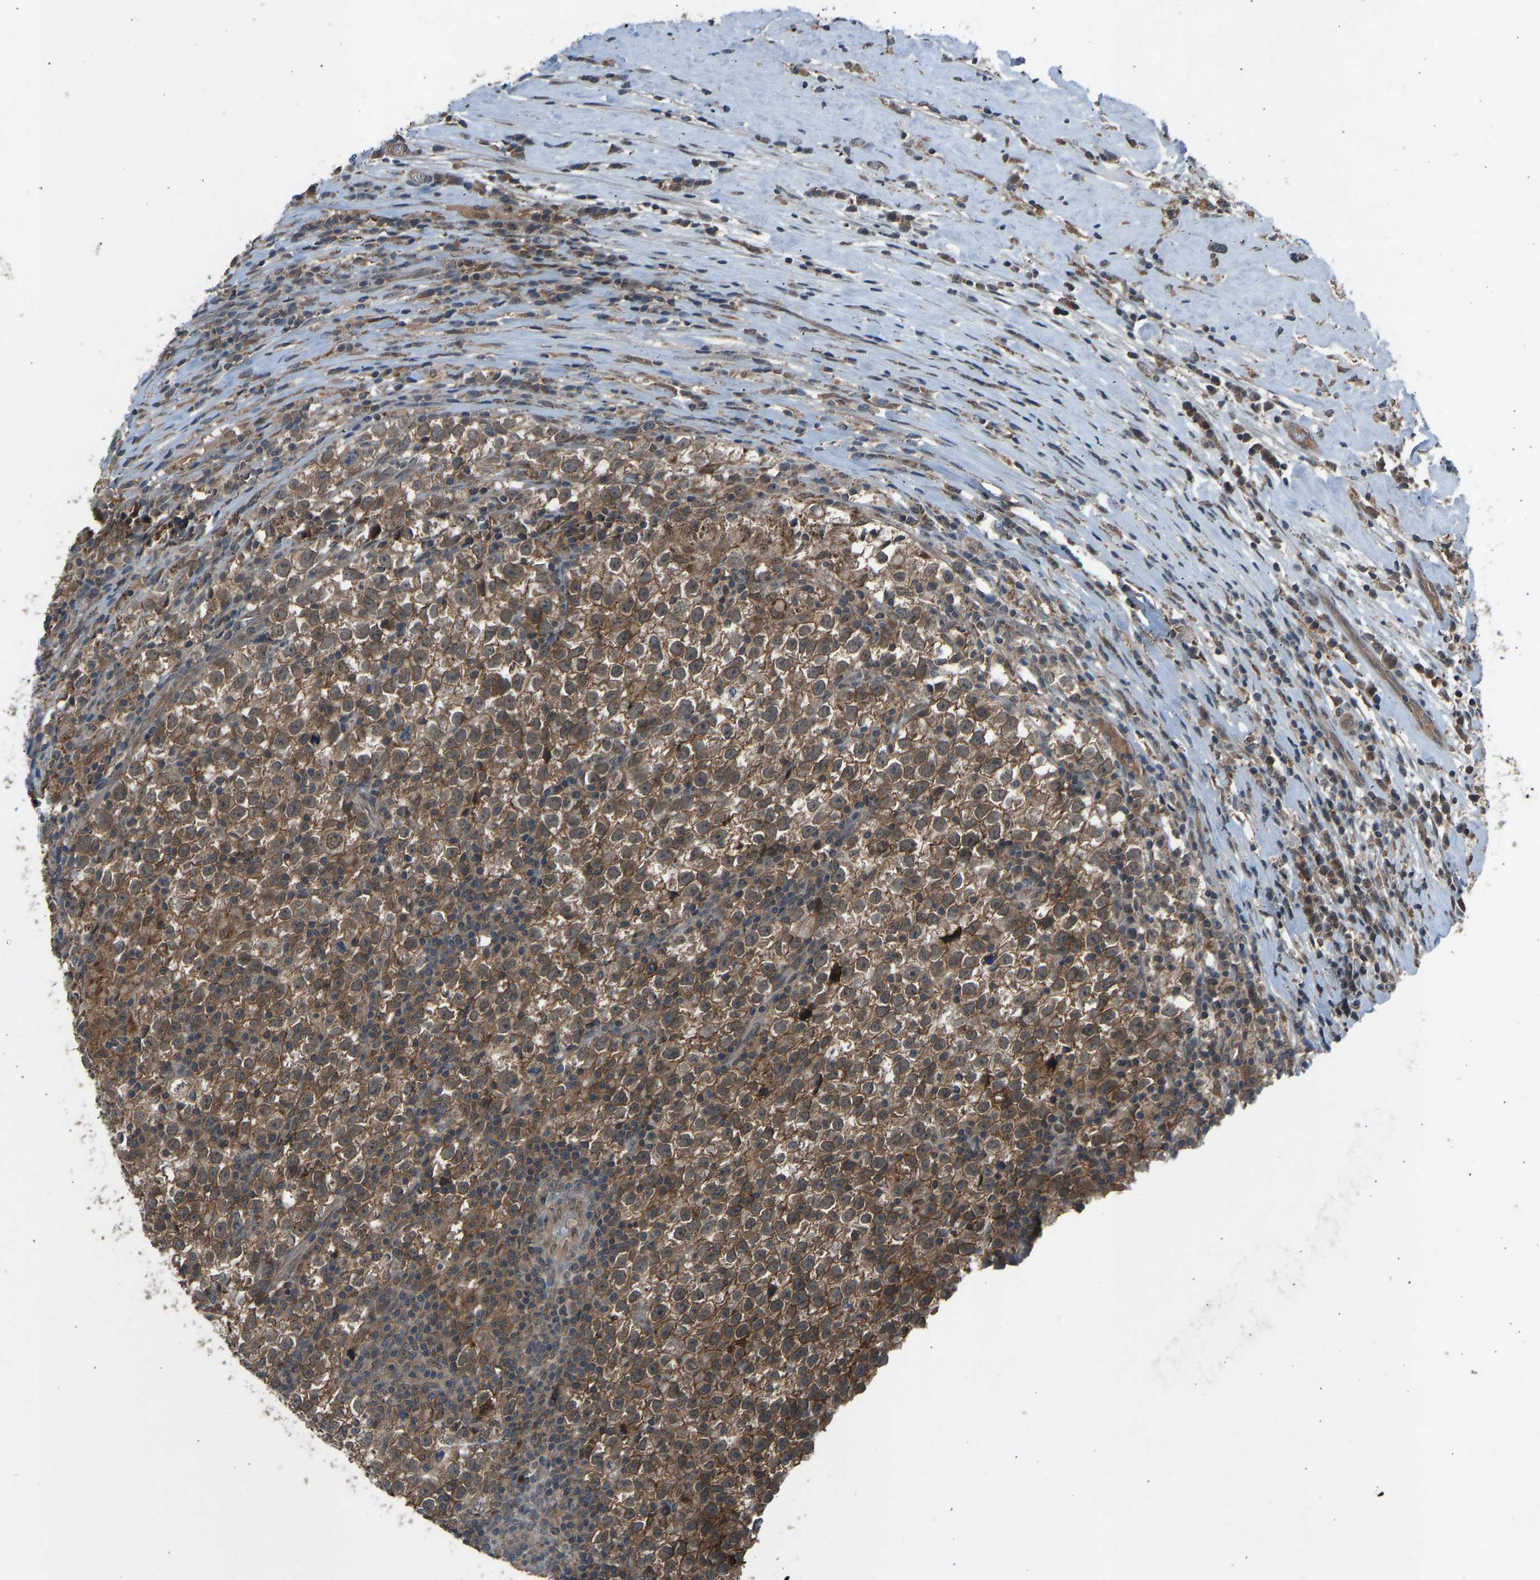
{"staining": {"intensity": "moderate", "quantity": ">75%", "location": "cytoplasmic/membranous"}, "tissue": "testis cancer", "cell_type": "Tumor cells", "image_type": "cancer", "snomed": [{"axis": "morphology", "description": "Normal tissue, NOS"}, {"axis": "morphology", "description": "Seminoma, NOS"}, {"axis": "topography", "description": "Testis"}], "caption": "IHC (DAB) staining of human seminoma (testis) demonstrates moderate cytoplasmic/membranous protein staining in approximately >75% of tumor cells.", "gene": "SLC43A1", "patient": {"sex": "male", "age": 43}}